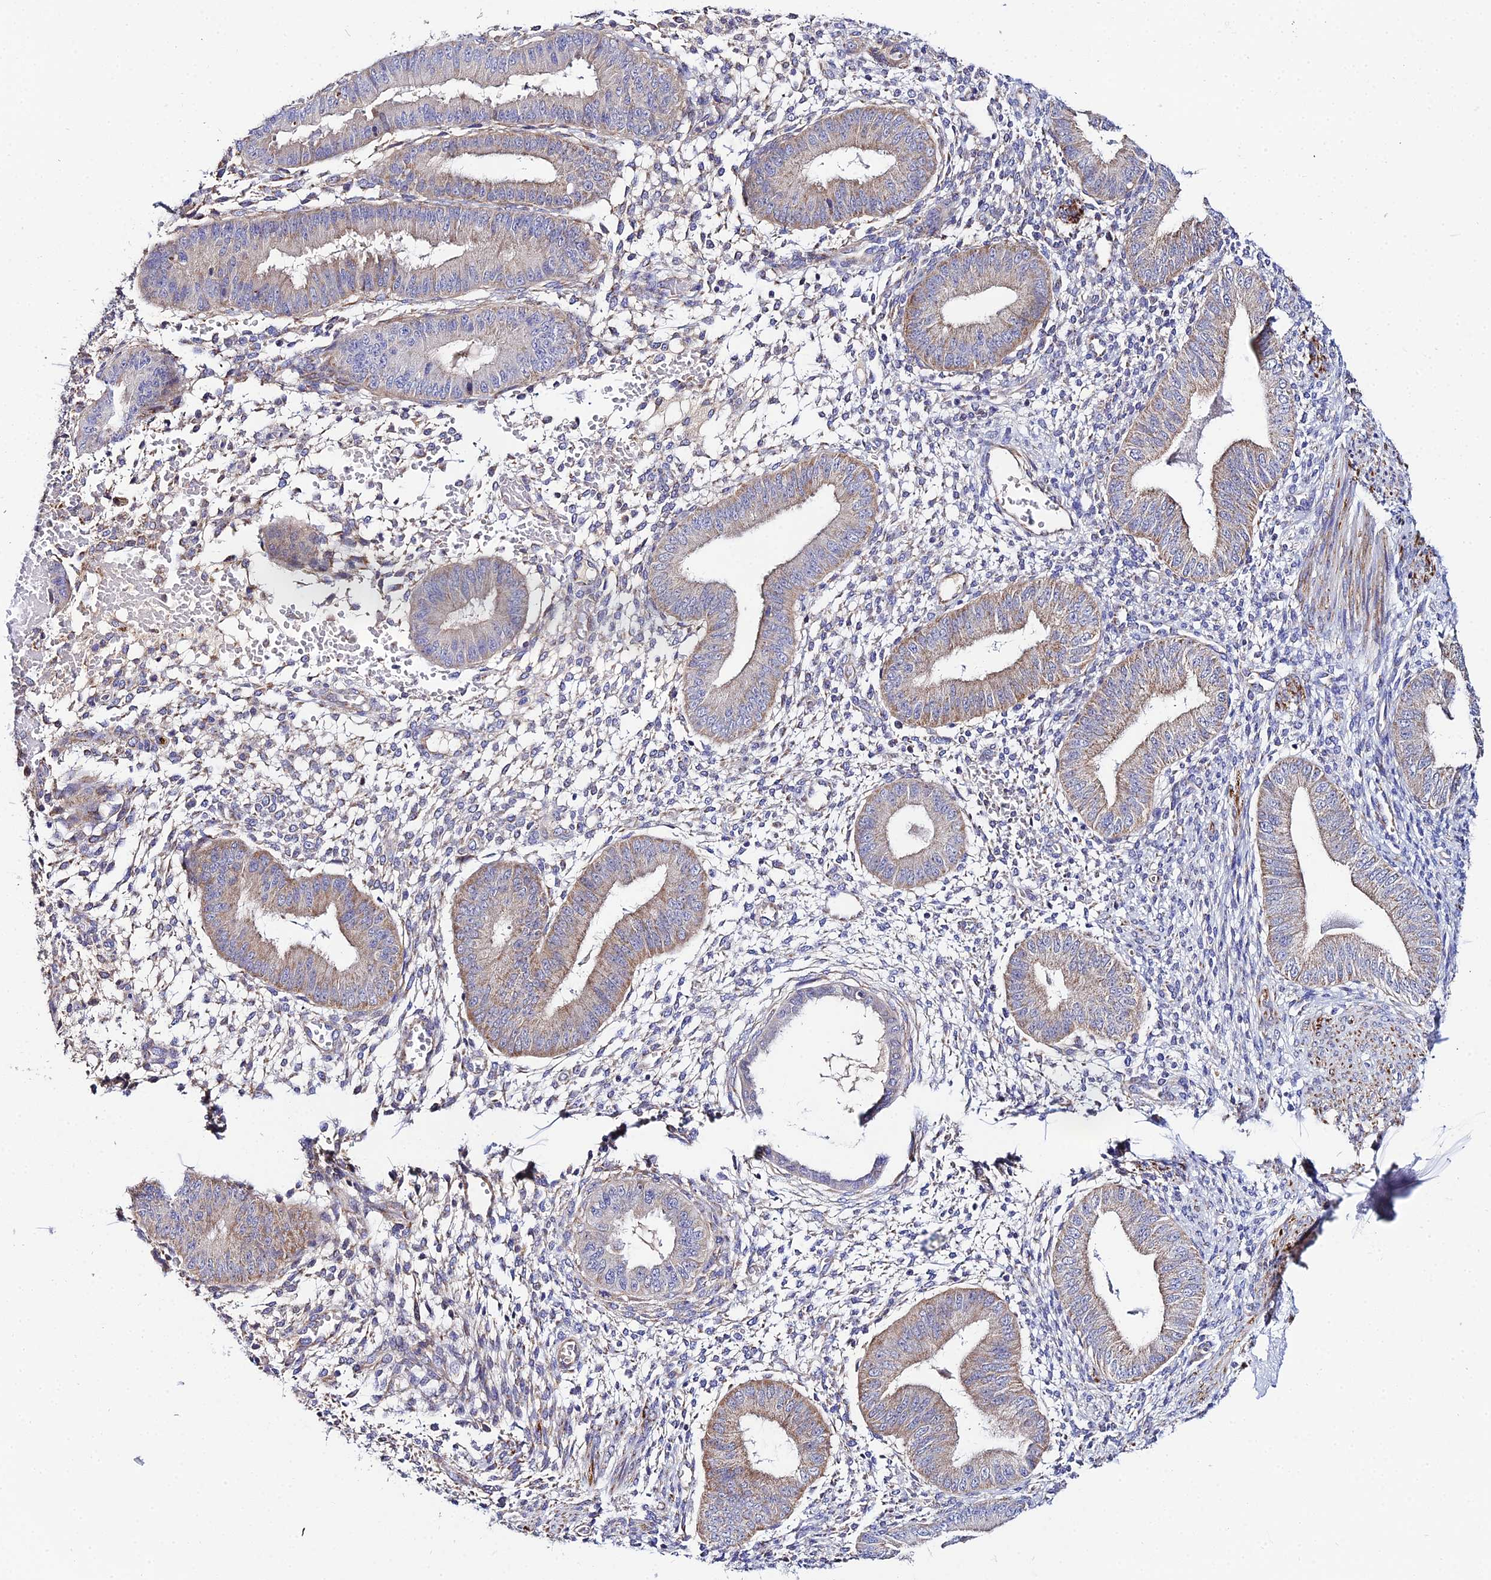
{"staining": {"intensity": "weak", "quantity": "<25%", "location": "cytoplasmic/membranous"}, "tissue": "endometrium", "cell_type": "Cells in endometrial stroma", "image_type": "normal", "snomed": [{"axis": "morphology", "description": "Normal tissue, NOS"}, {"axis": "topography", "description": "Endometrium"}], "caption": "This is a micrograph of IHC staining of benign endometrium, which shows no positivity in cells in endometrial stroma.", "gene": "ACOT1", "patient": {"sex": "female", "age": 49}}